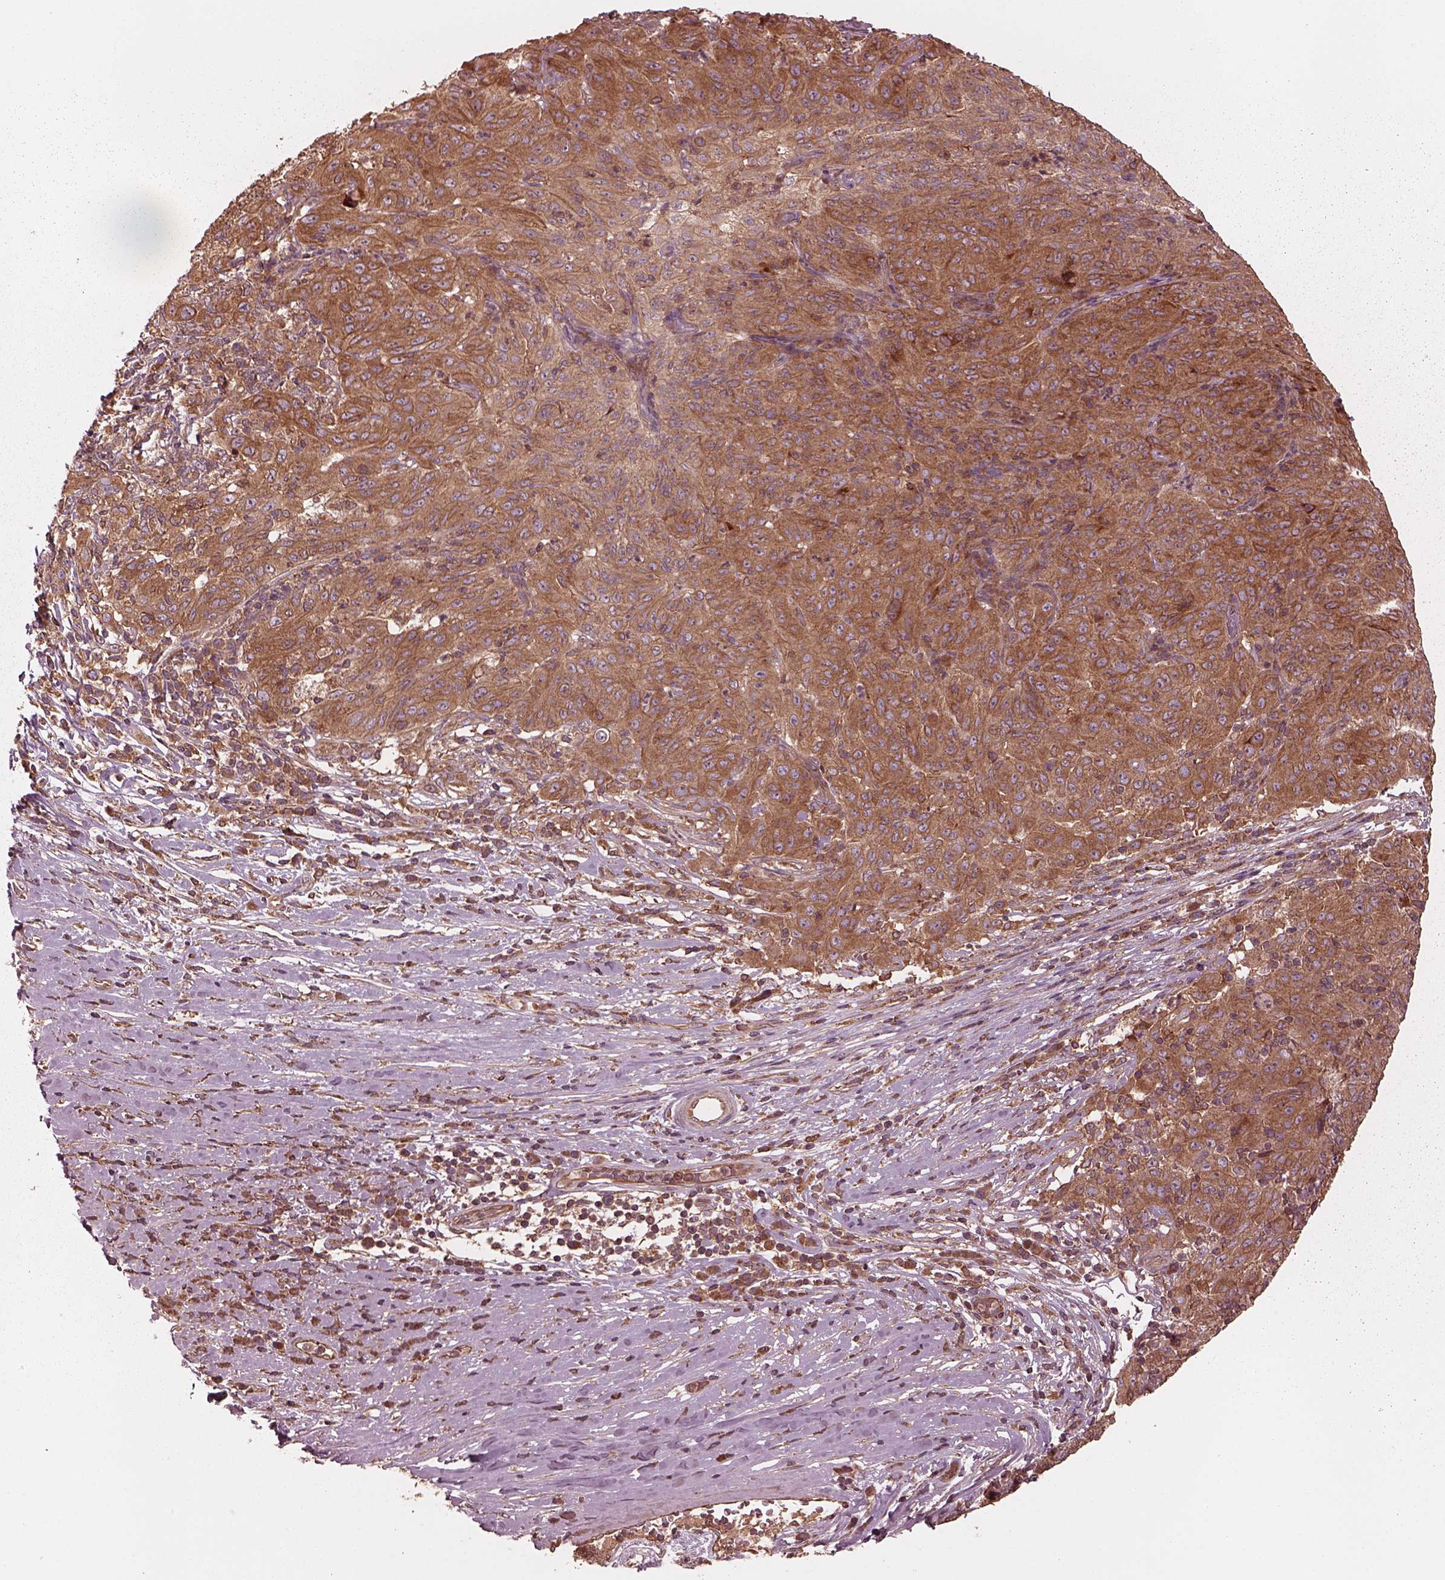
{"staining": {"intensity": "moderate", "quantity": ">75%", "location": "cytoplasmic/membranous"}, "tissue": "pancreatic cancer", "cell_type": "Tumor cells", "image_type": "cancer", "snomed": [{"axis": "morphology", "description": "Adenocarcinoma, NOS"}, {"axis": "topography", "description": "Pancreas"}], "caption": "Immunohistochemistry (IHC) micrograph of adenocarcinoma (pancreatic) stained for a protein (brown), which reveals medium levels of moderate cytoplasmic/membranous staining in approximately >75% of tumor cells.", "gene": "PIK3R2", "patient": {"sex": "male", "age": 63}}